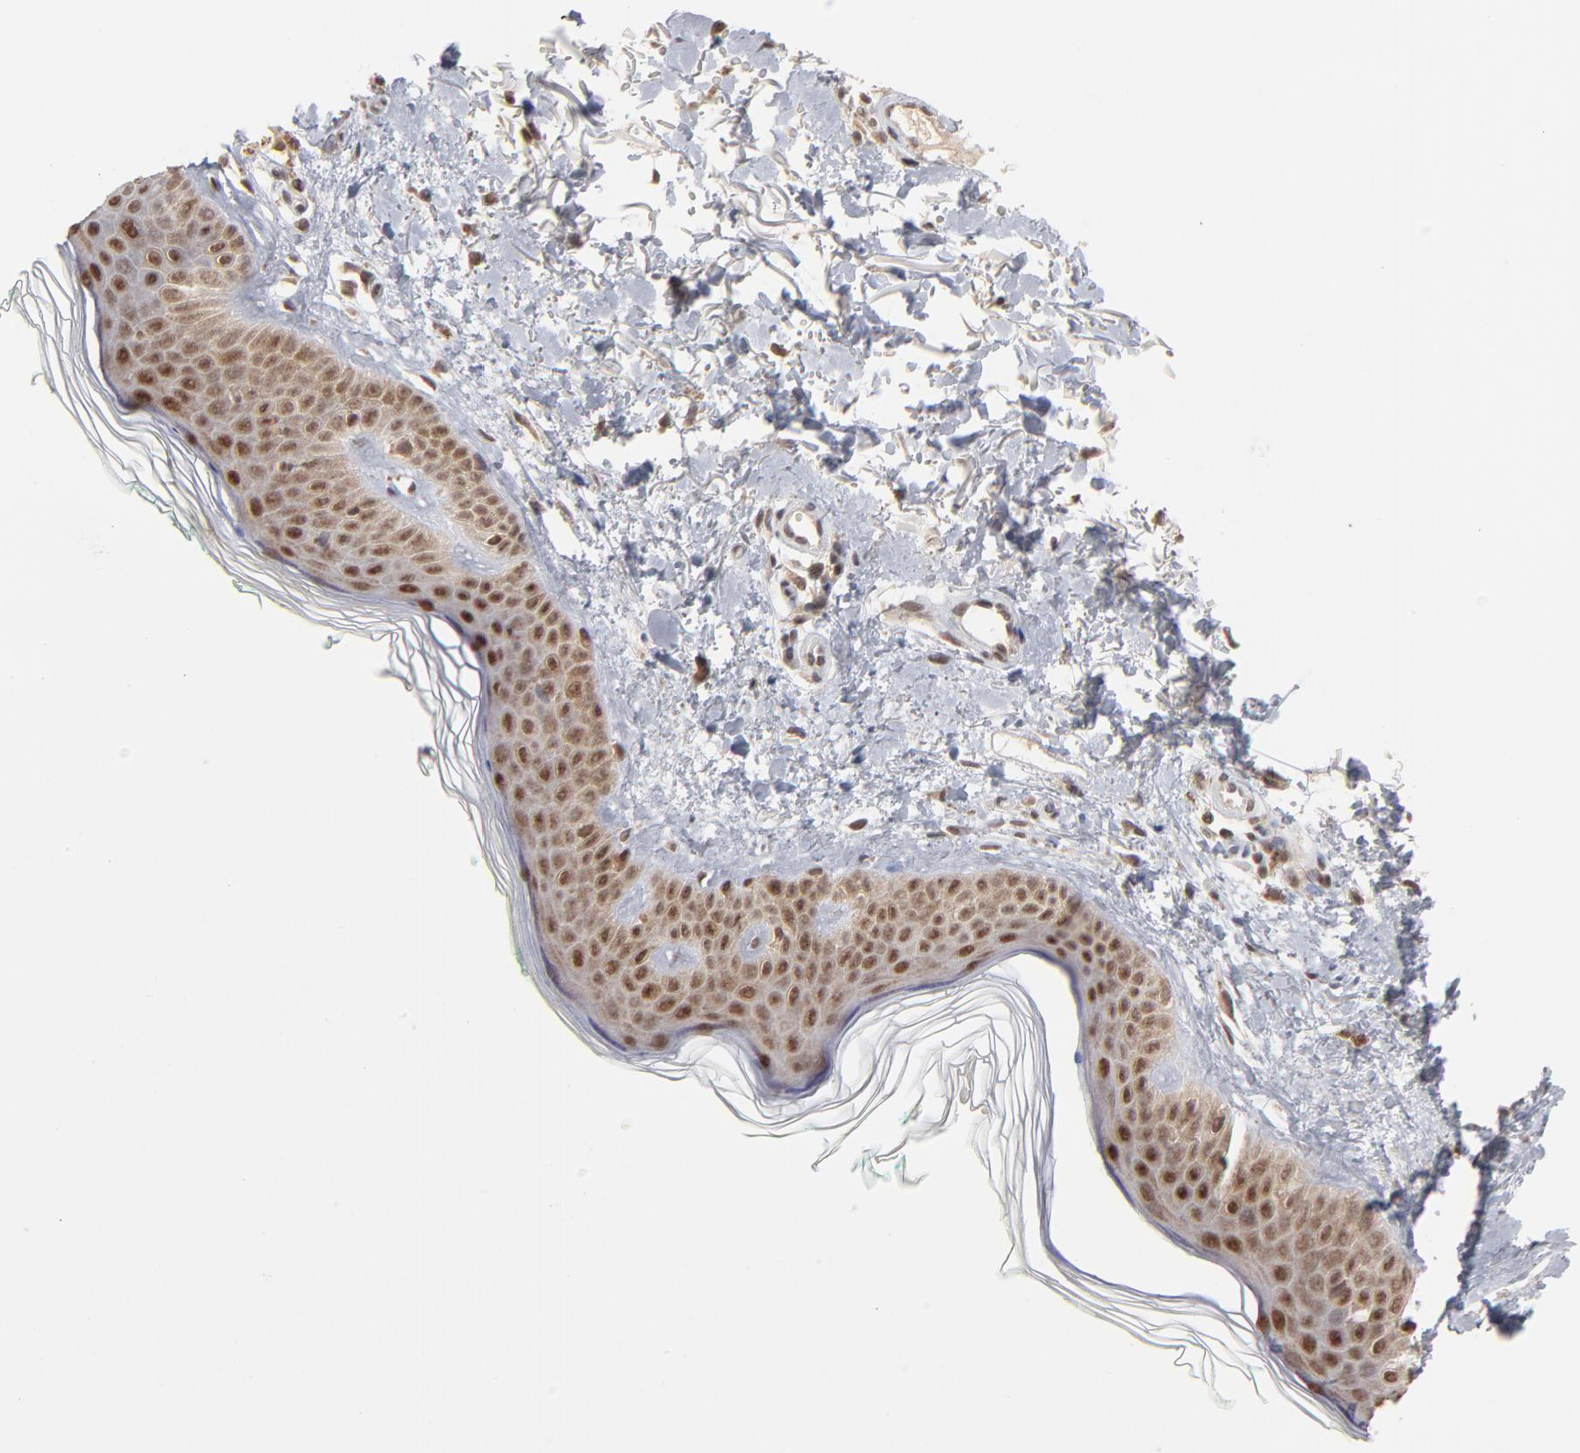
{"staining": {"intensity": "moderate", "quantity": "25%-75%", "location": "cytoplasmic/membranous,nuclear"}, "tissue": "skin", "cell_type": "Fibroblasts", "image_type": "normal", "snomed": [{"axis": "morphology", "description": "Normal tissue, NOS"}, {"axis": "topography", "description": "Skin"}], "caption": "A high-resolution histopathology image shows immunohistochemistry staining of normal skin, which demonstrates moderate cytoplasmic/membranous,nuclear expression in about 25%-75% of fibroblasts.", "gene": "ARIH1", "patient": {"sex": "male", "age": 71}}